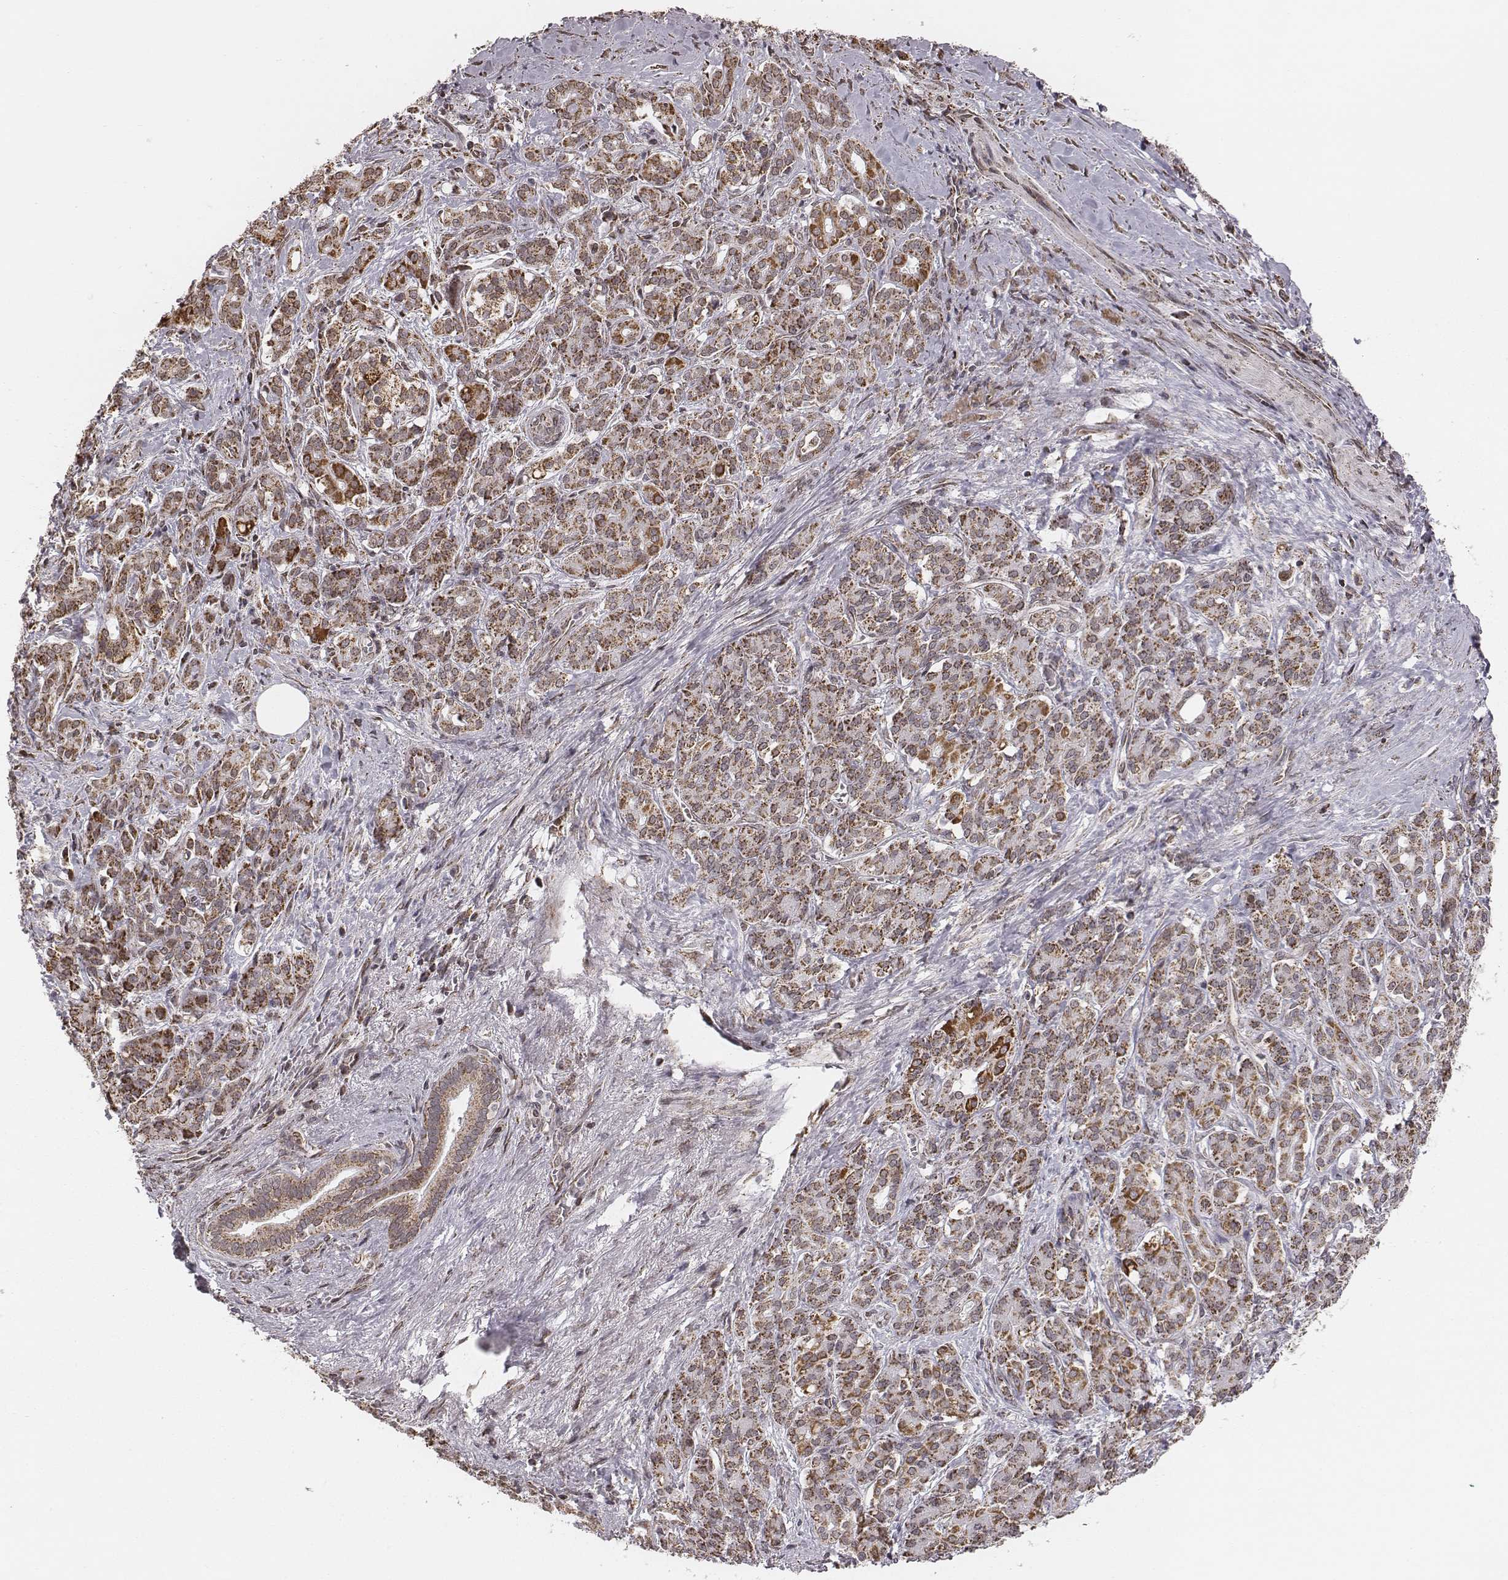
{"staining": {"intensity": "moderate", "quantity": ">75%", "location": "cytoplasmic/membranous"}, "tissue": "pancreatic cancer", "cell_type": "Tumor cells", "image_type": "cancer", "snomed": [{"axis": "morphology", "description": "Normal tissue, NOS"}, {"axis": "morphology", "description": "Inflammation, NOS"}, {"axis": "morphology", "description": "Adenocarcinoma, NOS"}, {"axis": "topography", "description": "Pancreas"}], "caption": "A brown stain labels moderate cytoplasmic/membranous staining of a protein in human pancreatic cancer tumor cells. Nuclei are stained in blue.", "gene": "ACOT2", "patient": {"sex": "male", "age": 57}}